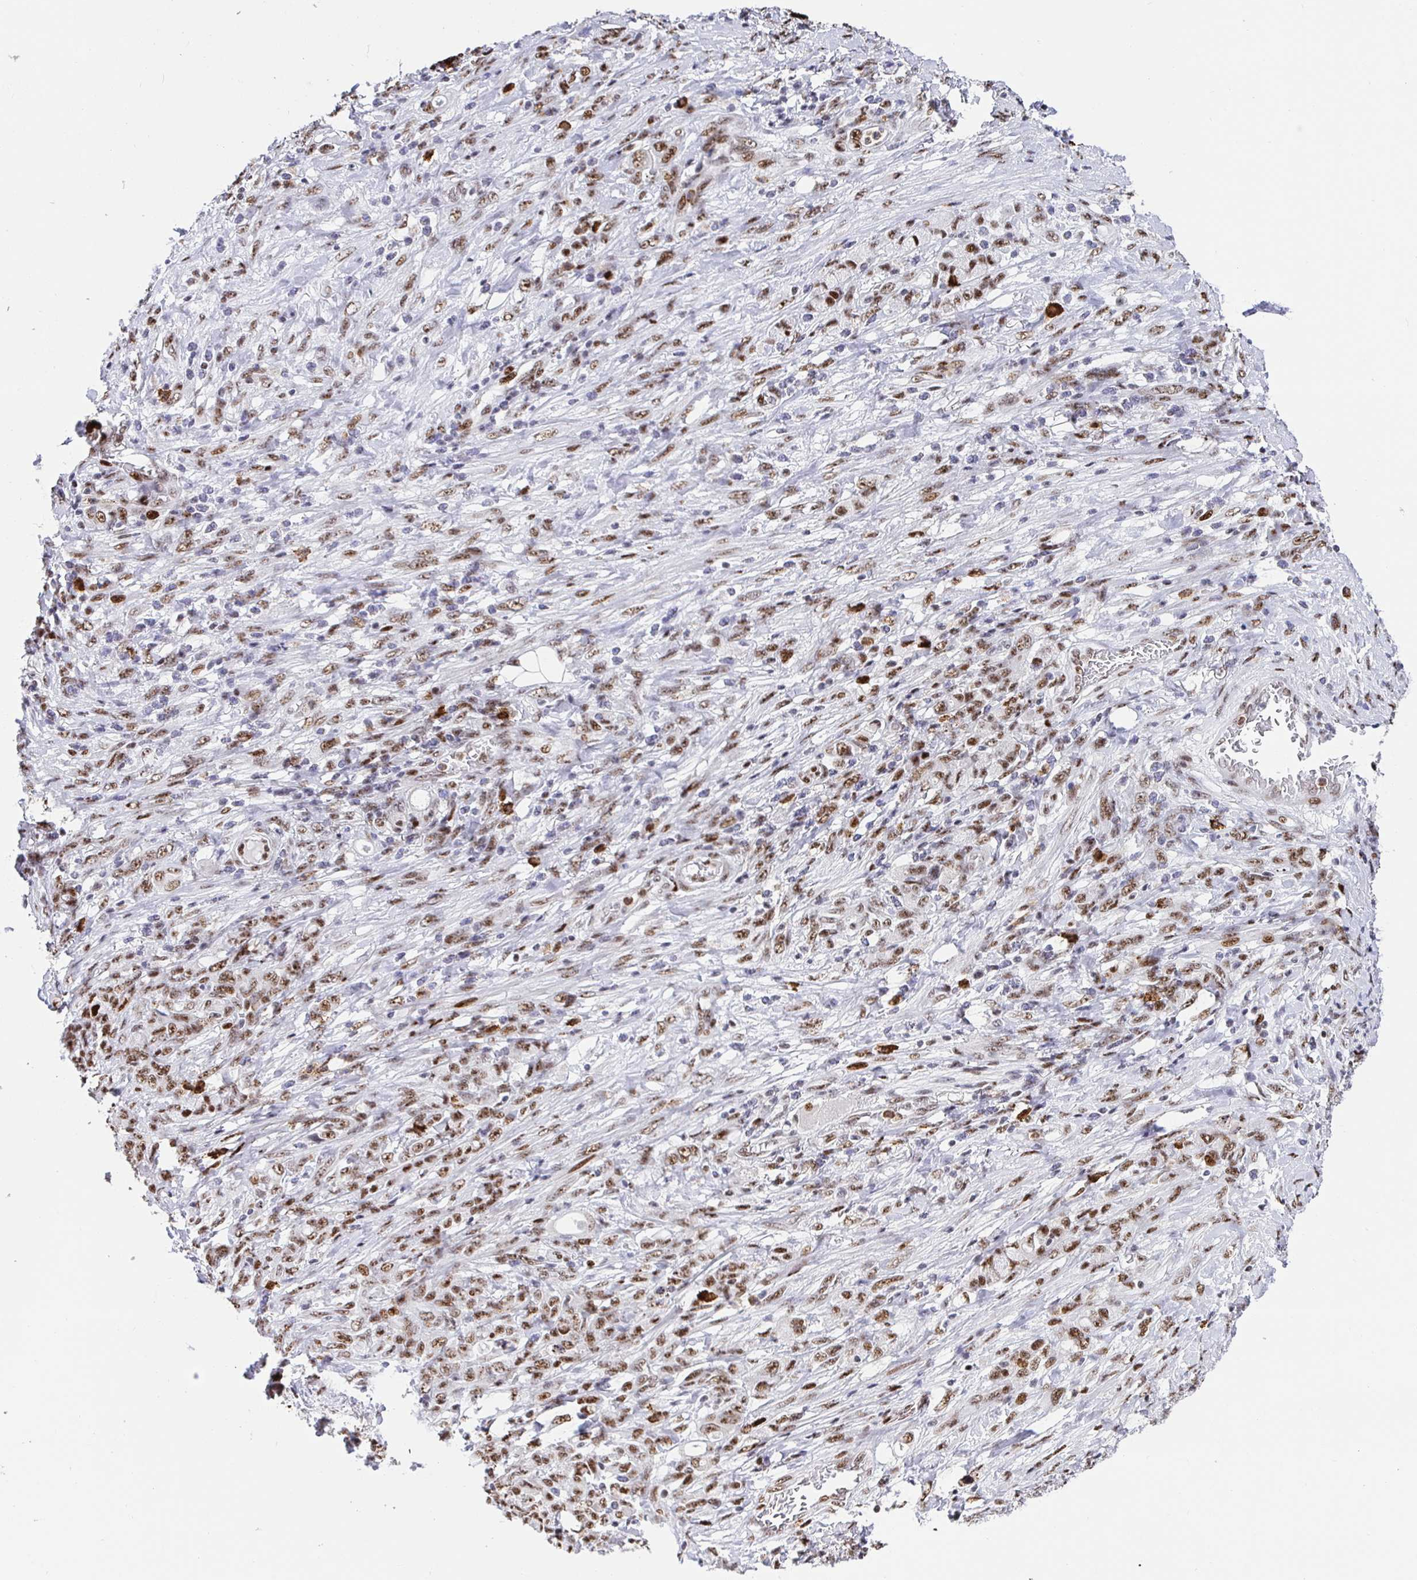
{"staining": {"intensity": "moderate", "quantity": ">75%", "location": "nuclear"}, "tissue": "stomach cancer", "cell_type": "Tumor cells", "image_type": "cancer", "snomed": [{"axis": "morphology", "description": "Adenocarcinoma, NOS"}, {"axis": "topography", "description": "Stomach"}], "caption": "Protein expression analysis of stomach cancer demonstrates moderate nuclear expression in about >75% of tumor cells. (DAB (3,3'-diaminobenzidine) = brown stain, brightfield microscopy at high magnification).", "gene": "SETD5", "patient": {"sex": "female", "age": 79}}